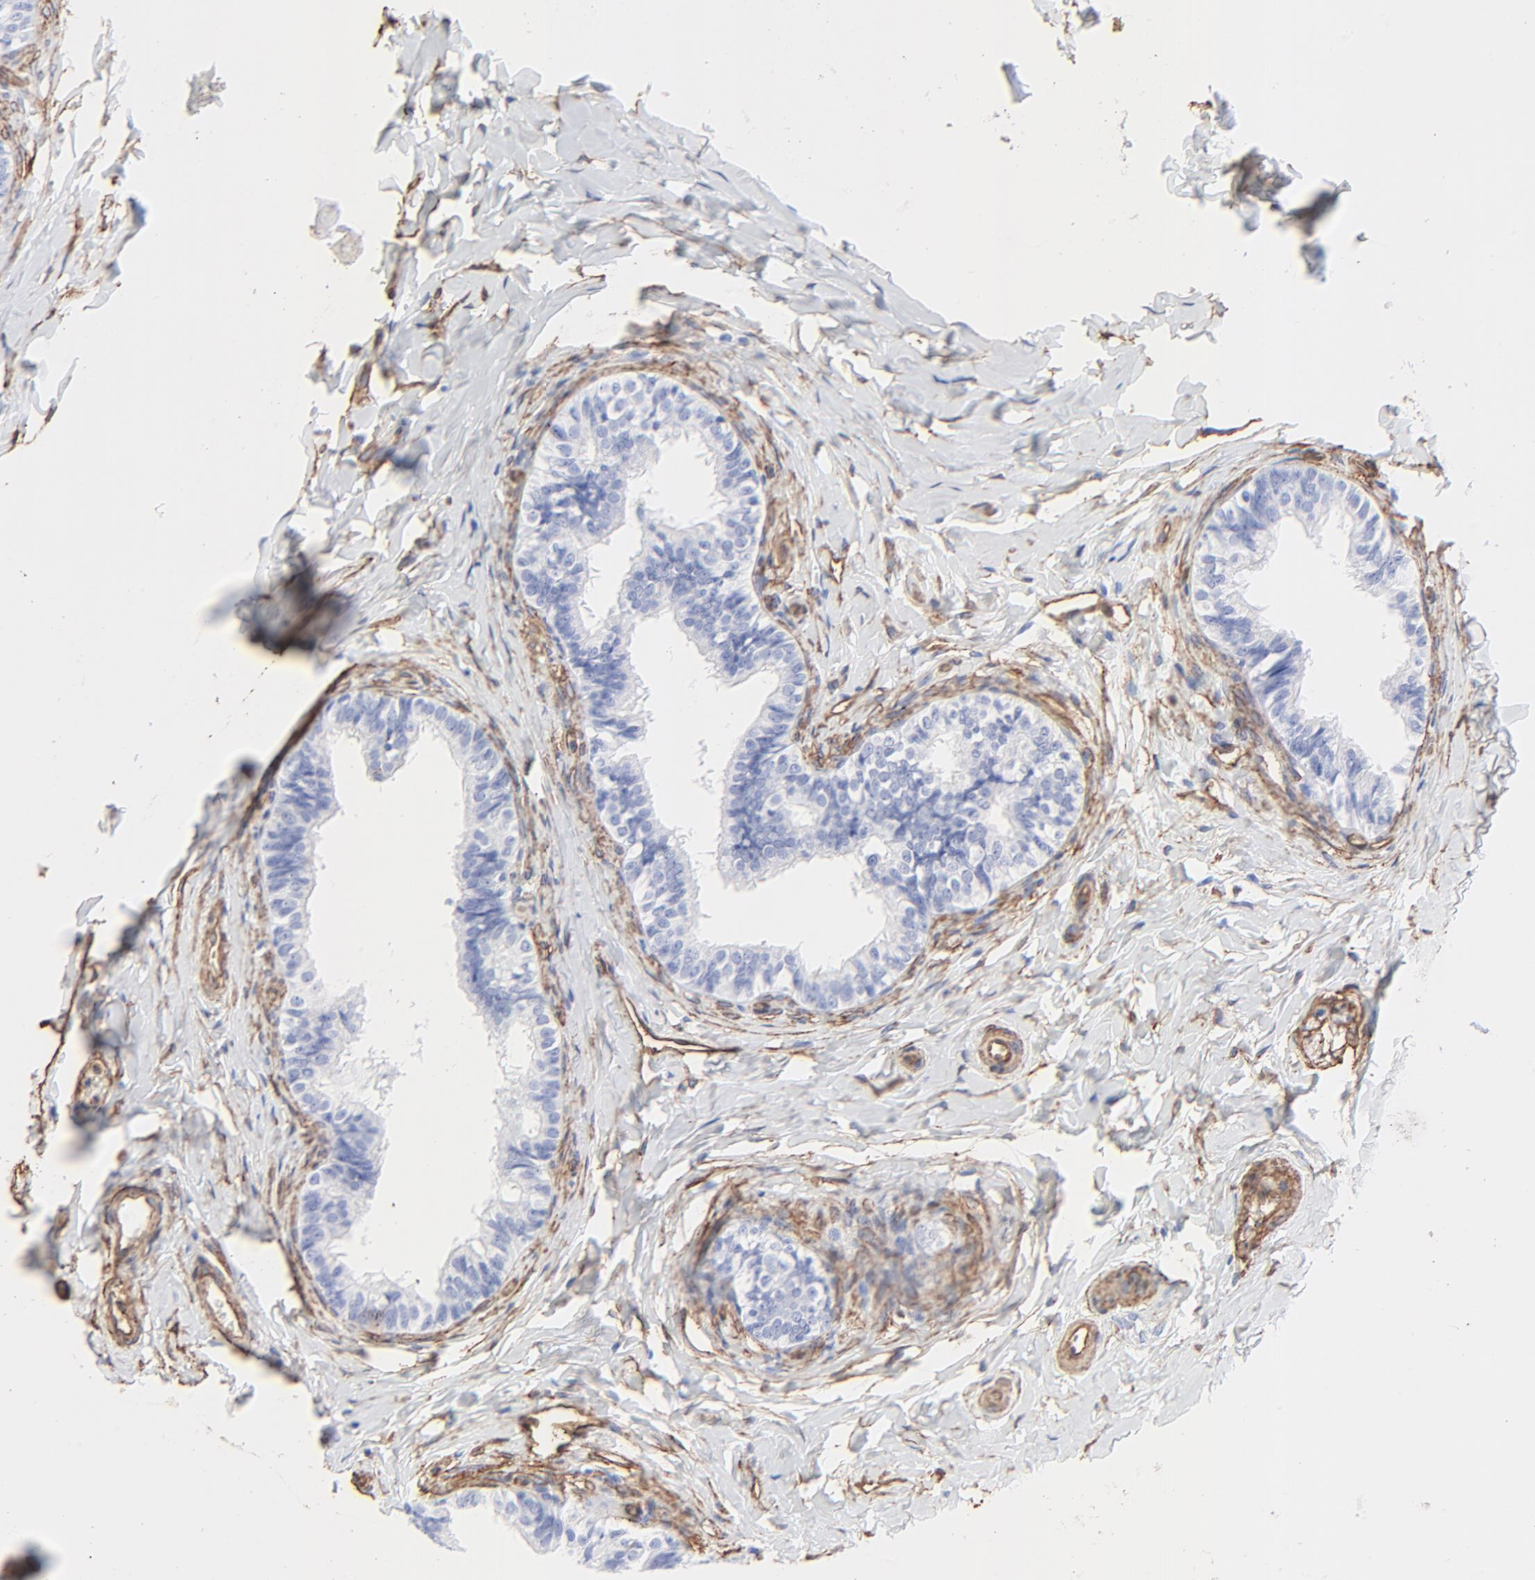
{"staining": {"intensity": "negative", "quantity": "none", "location": "none"}, "tissue": "epididymis", "cell_type": "Glandular cells", "image_type": "normal", "snomed": [{"axis": "morphology", "description": "Normal tissue, NOS"}, {"axis": "topography", "description": "Epididymis"}], "caption": "DAB (3,3'-diaminobenzidine) immunohistochemical staining of normal epididymis exhibits no significant expression in glandular cells.", "gene": "CAV1", "patient": {"sex": "male", "age": 26}}